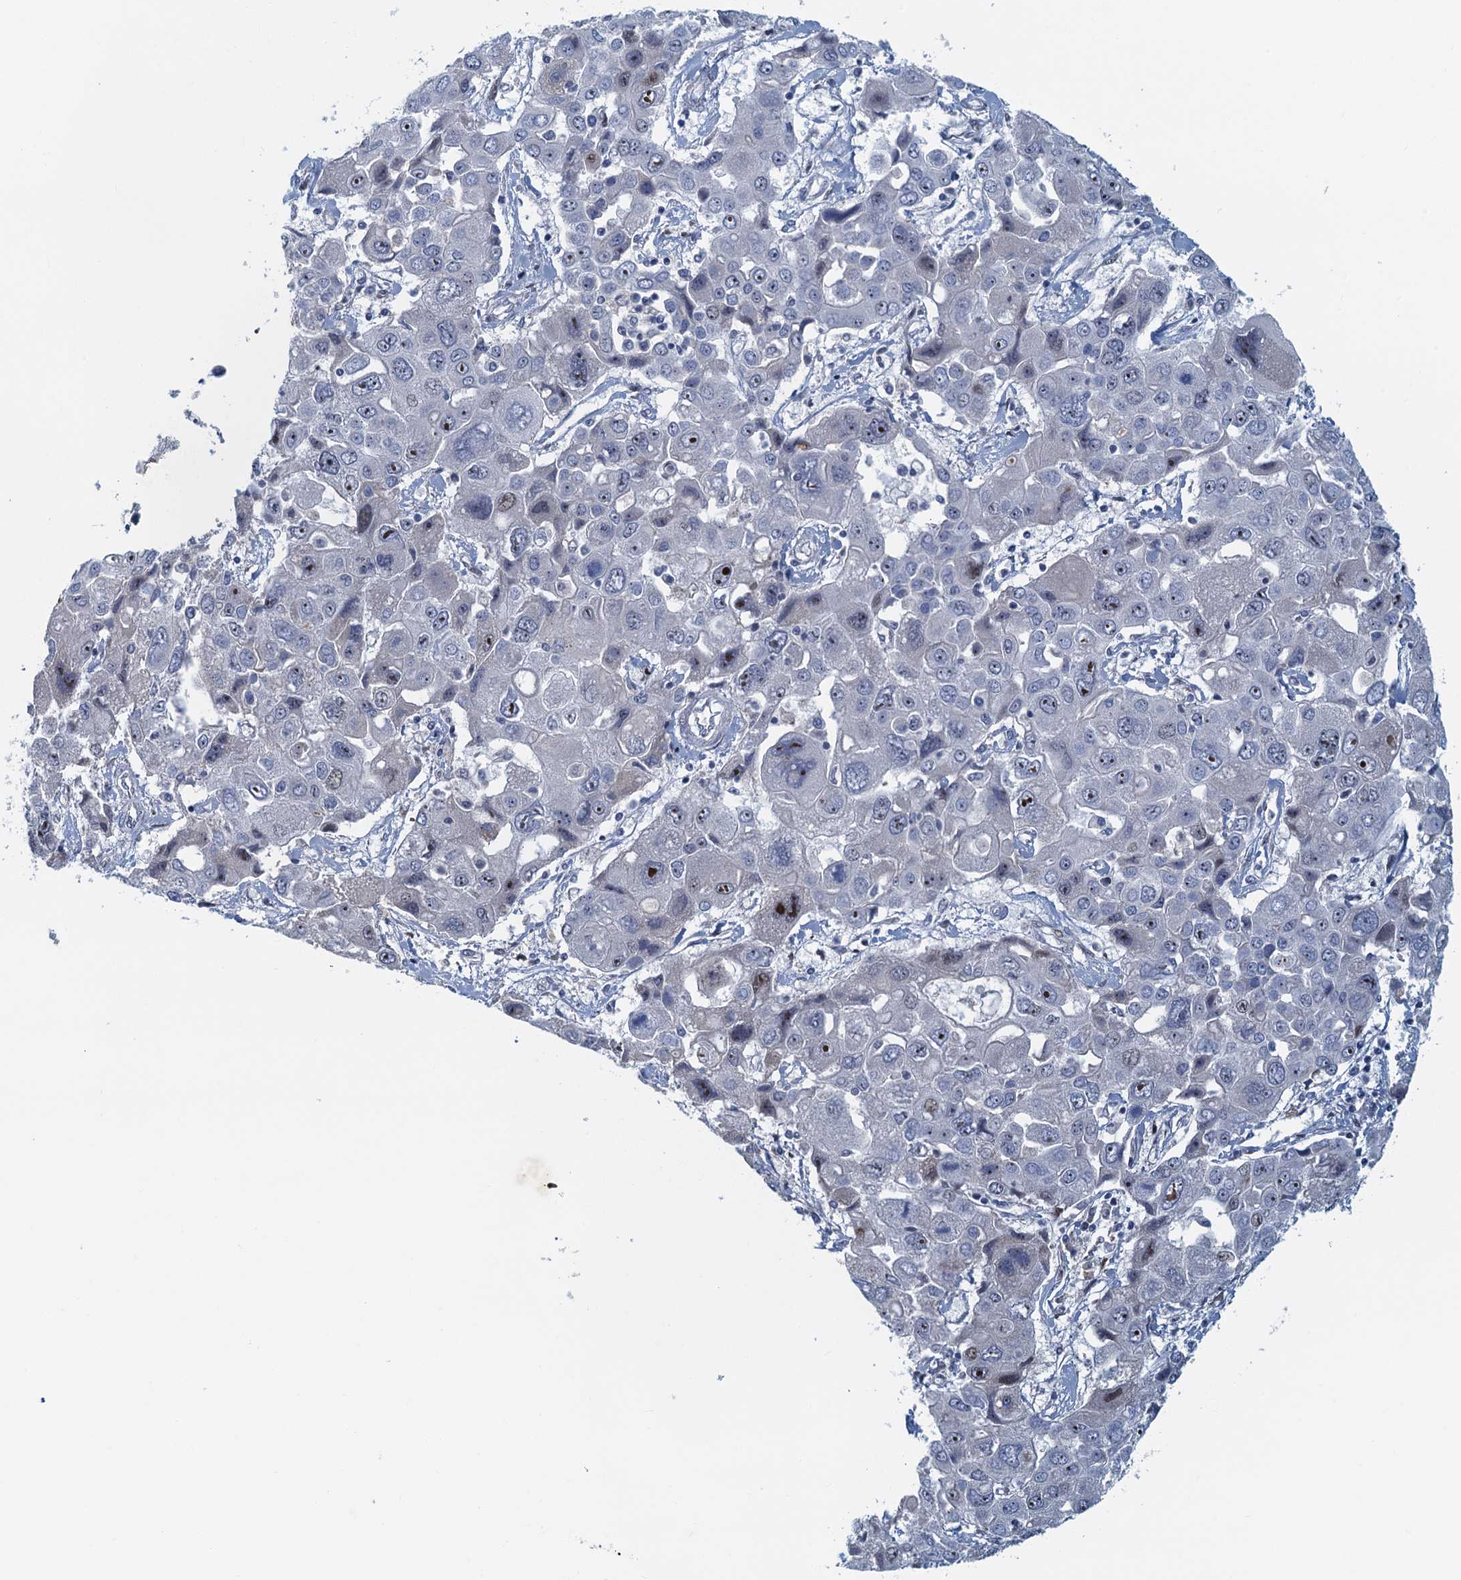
{"staining": {"intensity": "weak", "quantity": "<25%", "location": "nuclear"}, "tissue": "liver cancer", "cell_type": "Tumor cells", "image_type": "cancer", "snomed": [{"axis": "morphology", "description": "Cholangiocarcinoma"}, {"axis": "topography", "description": "Liver"}], "caption": "Immunohistochemistry histopathology image of neoplastic tissue: liver cancer stained with DAB reveals no significant protein positivity in tumor cells. (Stains: DAB (3,3'-diaminobenzidine) immunohistochemistry (IHC) with hematoxylin counter stain, Microscopy: brightfield microscopy at high magnification).", "gene": "ANKRD13D", "patient": {"sex": "male", "age": 67}}